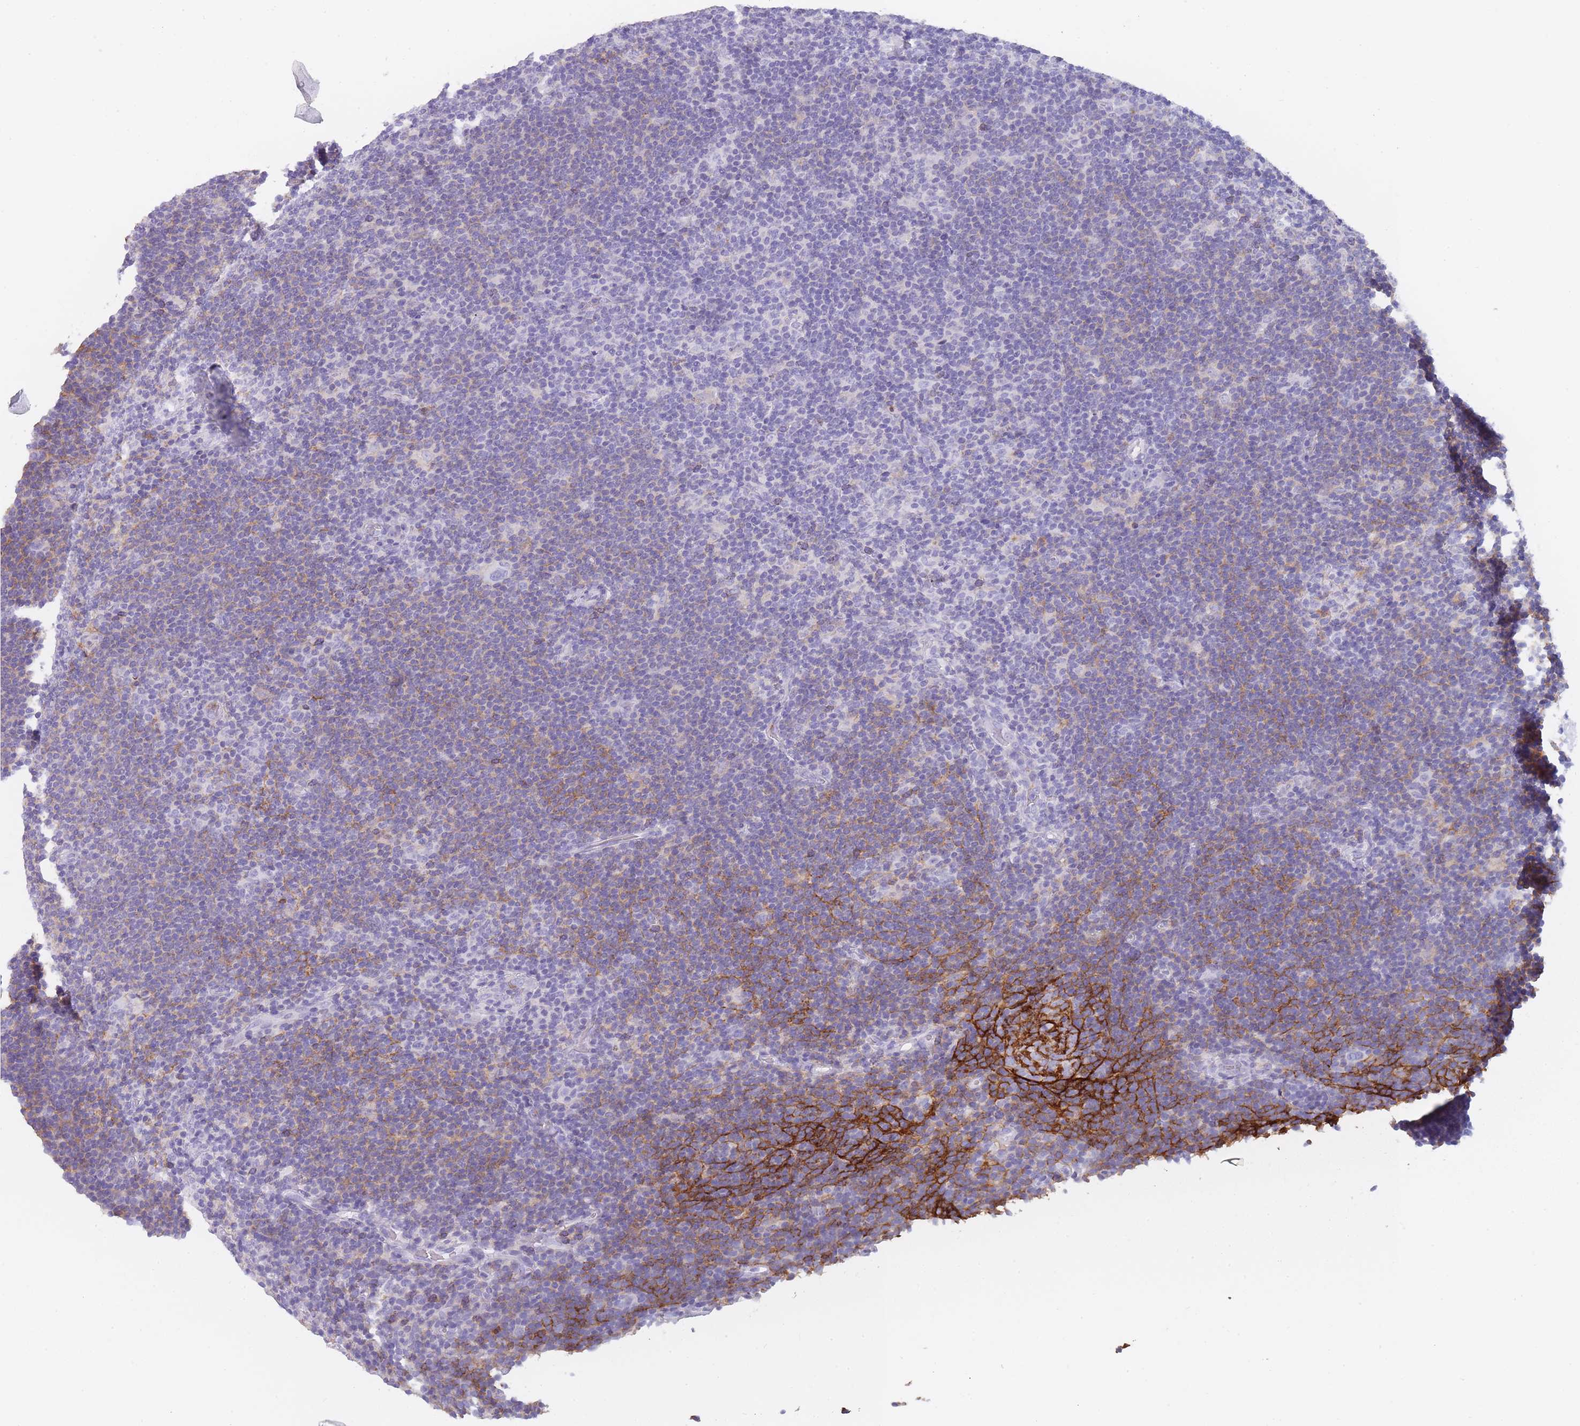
{"staining": {"intensity": "negative", "quantity": "none", "location": "none"}, "tissue": "lymphoma", "cell_type": "Tumor cells", "image_type": "cancer", "snomed": [{"axis": "morphology", "description": "Hodgkin's disease, NOS"}, {"axis": "topography", "description": "Lymph node"}], "caption": "Tumor cells show no significant protein staining in Hodgkin's disease. Nuclei are stained in blue.", "gene": "CR1L", "patient": {"sex": "female", "age": 57}}